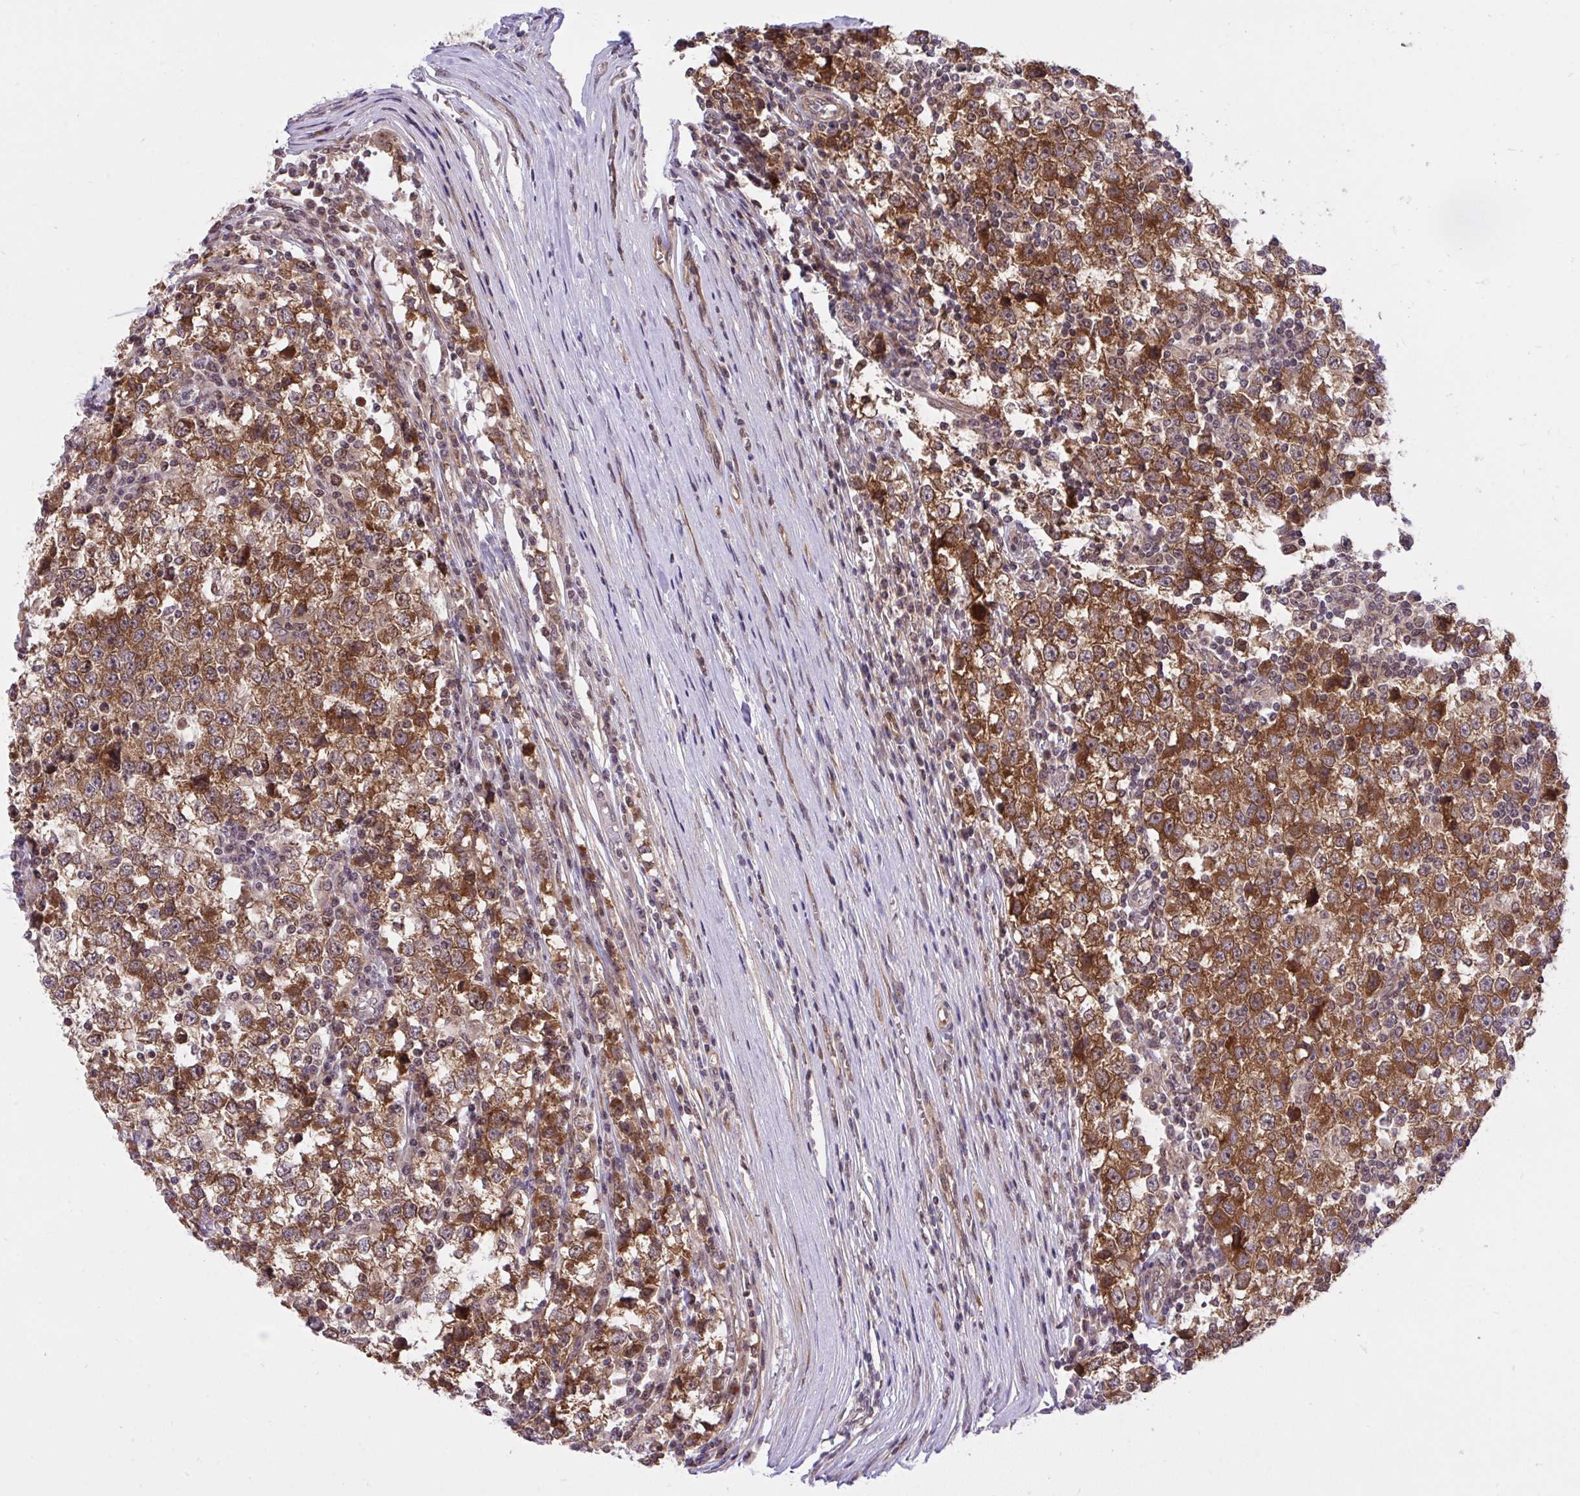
{"staining": {"intensity": "strong", "quantity": ">75%", "location": "cytoplasmic/membranous"}, "tissue": "testis cancer", "cell_type": "Tumor cells", "image_type": "cancer", "snomed": [{"axis": "morphology", "description": "Seminoma, NOS"}, {"axis": "topography", "description": "Testis"}], "caption": "Strong cytoplasmic/membranous protein expression is present in approximately >75% of tumor cells in testis seminoma. The staining was performed using DAB, with brown indicating positive protein expression. Nuclei are stained blue with hematoxylin.", "gene": "ERI1", "patient": {"sex": "male", "age": 65}}